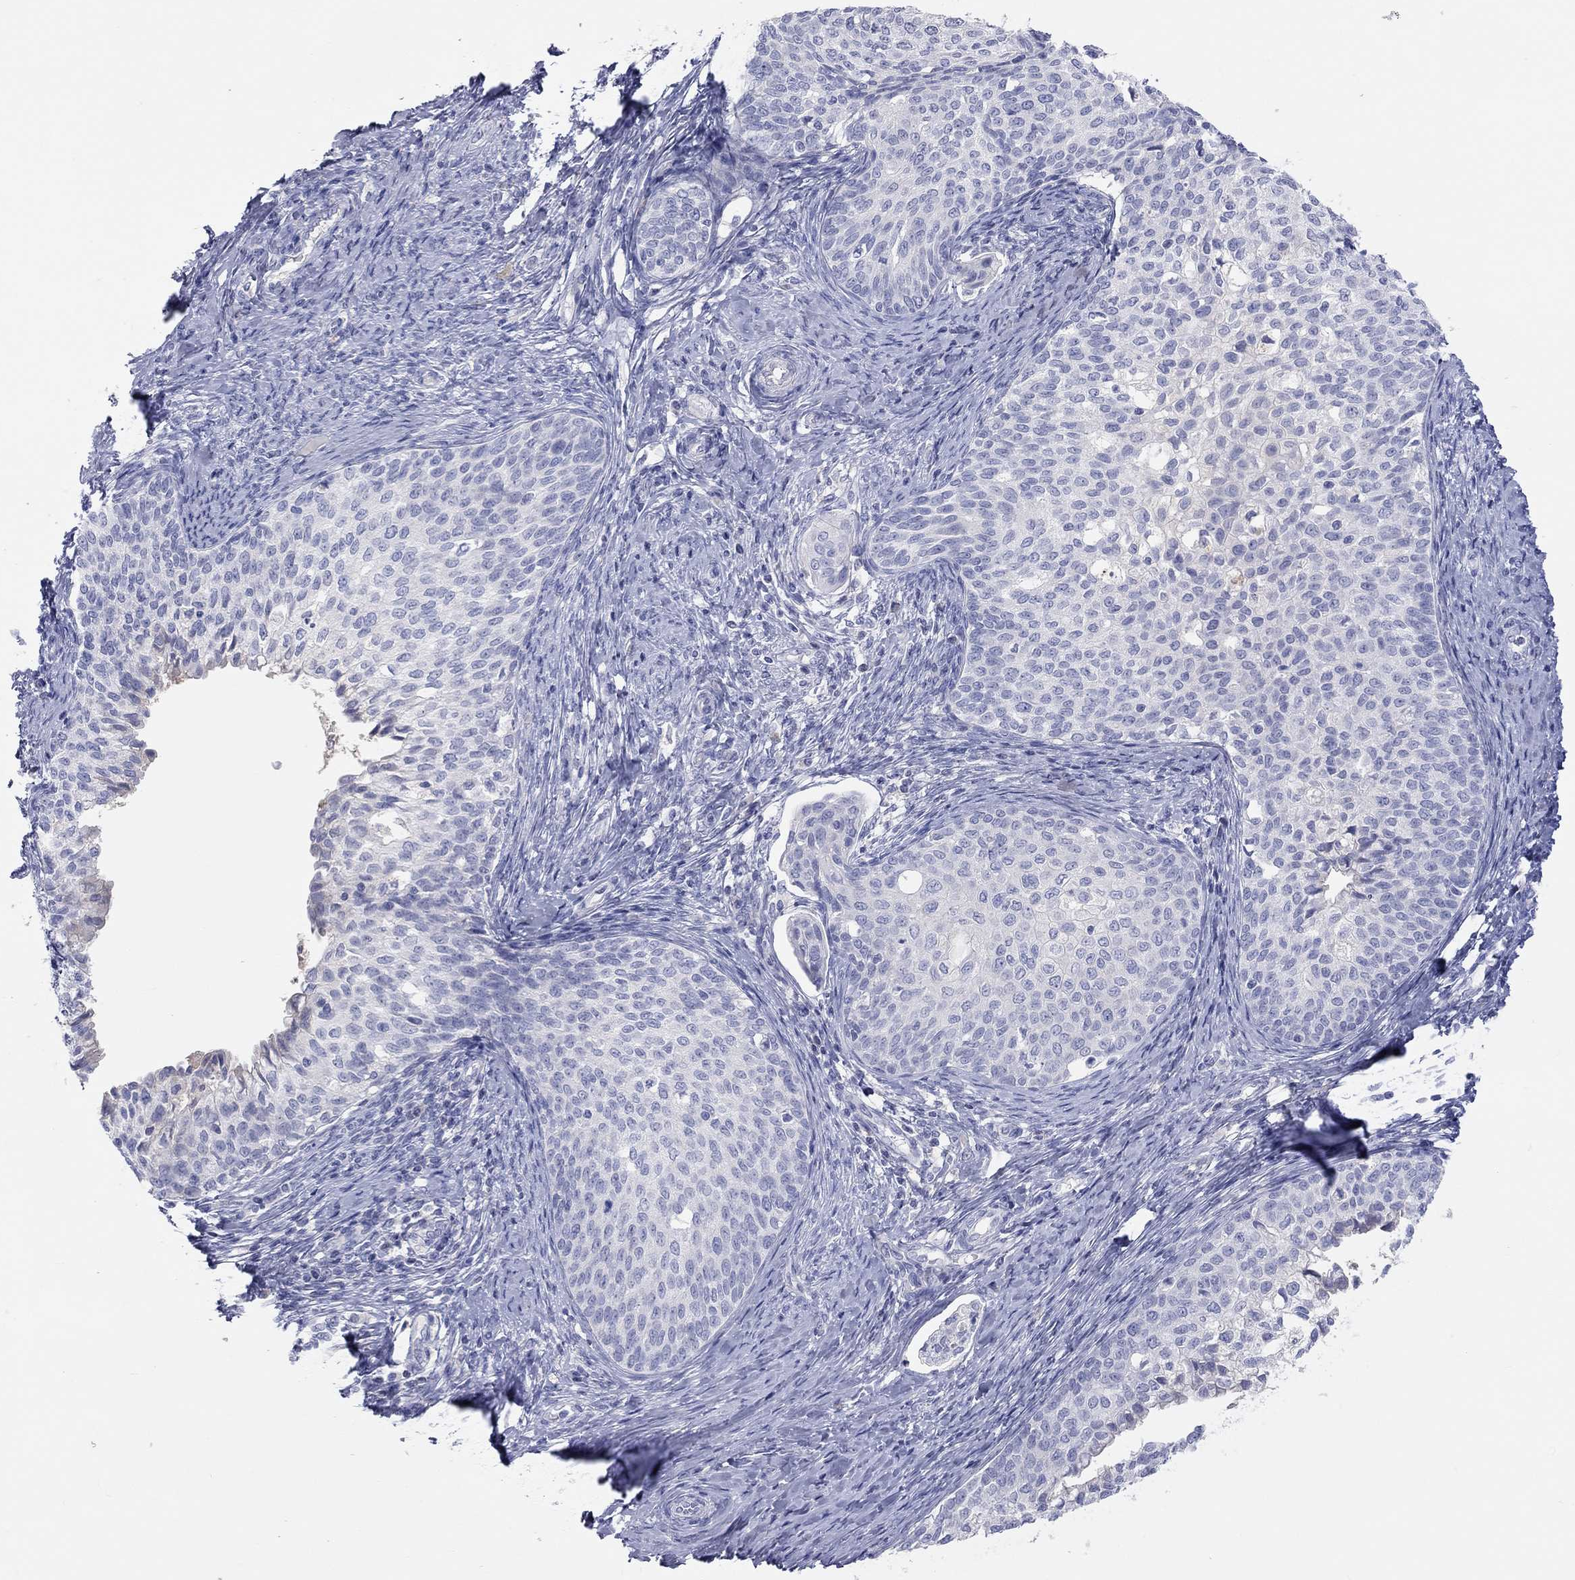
{"staining": {"intensity": "negative", "quantity": "none", "location": "none"}, "tissue": "cervical cancer", "cell_type": "Tumor cells", "image_type": "cancer", "snomed": [{"axis": "morphology", "description": "Squamous cell carcinoma, NOS"}, {"axis": "topography", "description": "Cervix"}], "caption": "The micrograph displays no significant staining in tumor cells of cervical squamous cell carcinoma. (DAB immunohistochemistry (IHC), high magnification).", "gene": "ST7L", "patient": {"sex": "female", "age": 51}}